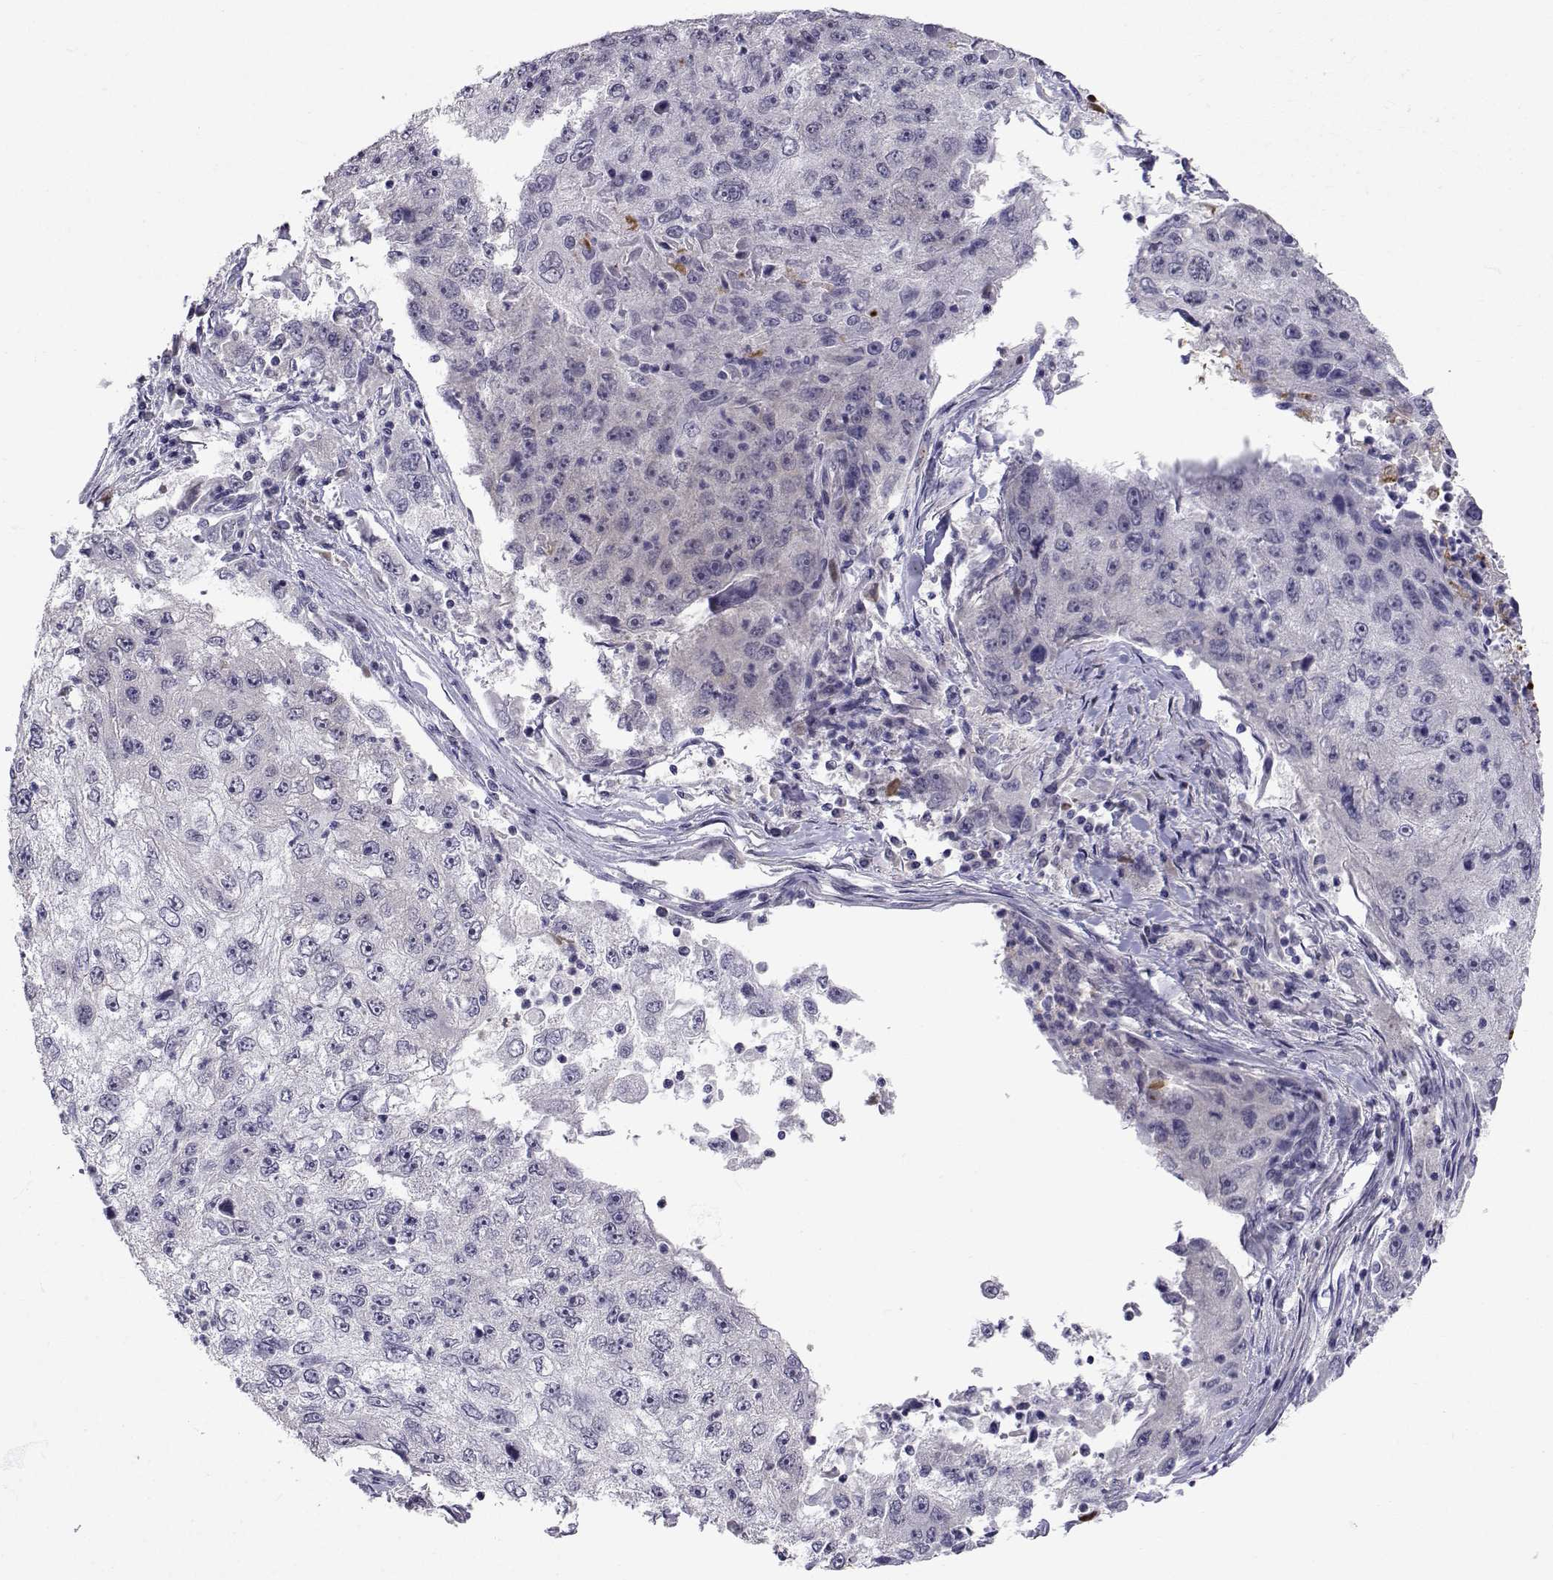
{"staining": {"intensity": "negative", "quantity": "none", "location": "none"}, "tissue": "cervical cancer", "cell_type": "Tumor cells", "image_type": "cancer", "snomed": [{"axis": "morphology", "description": "Squamous cell carcinoma, NOS"}, {"axis": "topography", "description": "Cervix"}], "caption": "This is a histopathology image of immunohistochemistry staining of cervical squamous cell carcinoma, which shows no staining in tumor cells.", "gene": "SLC6A3", "patient": {"sex": "female", "age": 36}}